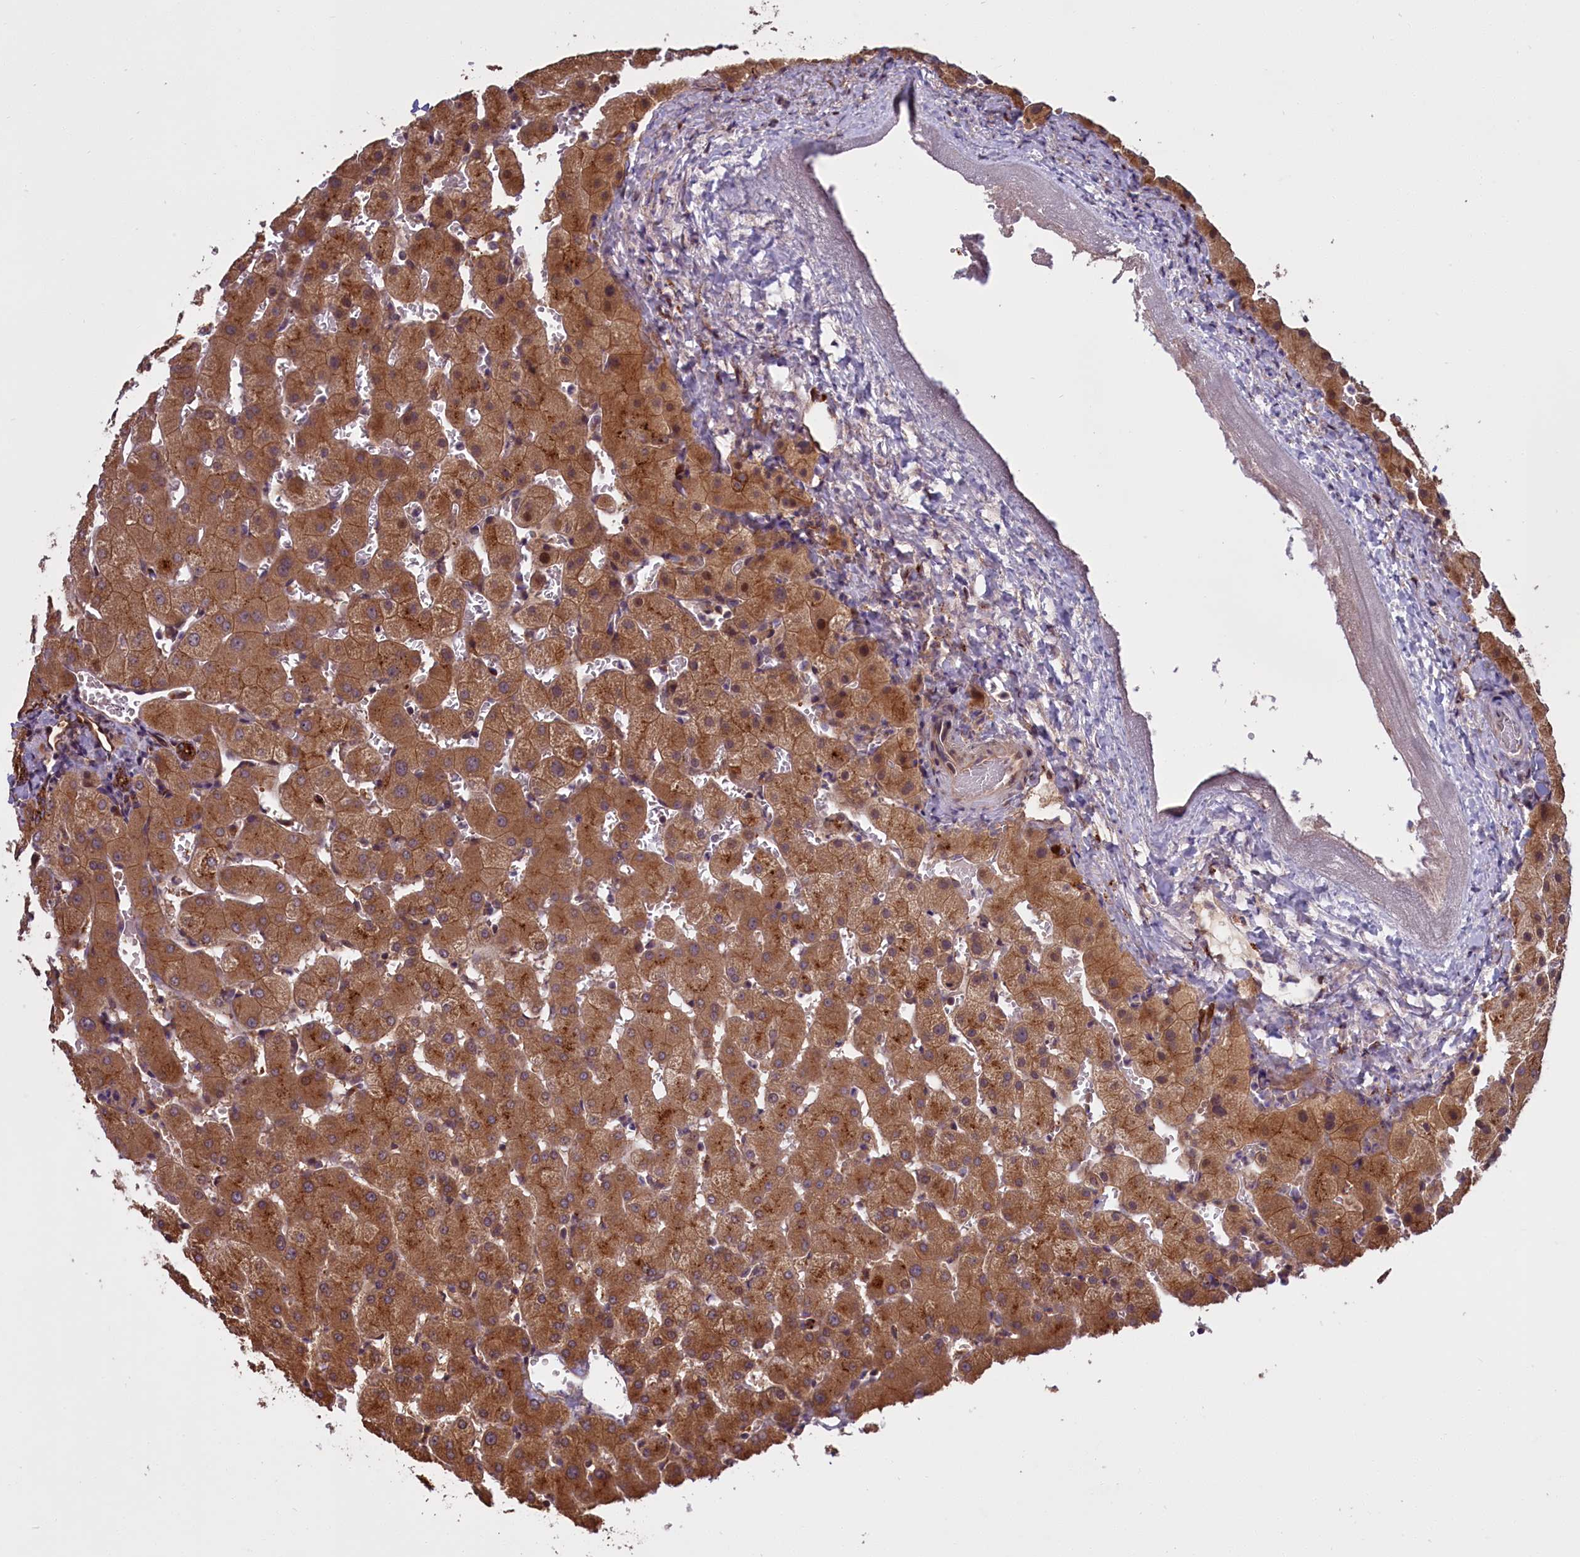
{"staining": {"intensity": "strong", "quantity": ">75%", "location": "cytoplasmic/membranous"}, "tissue": "liver", "cell_type": "Cholangiocytes", "image_type": "normal", "snomed": [{"axis": "morphology", "description": "Normal tissue, NOS"}, {"axis": "topography", "description": "Liver"}], "caption": "Strong cytoplasmic/membranous protein expression is present in approximately >75% of cholangiocytes in liver.", "gene": "DENND1B", "patient": {"sex": "female", "age": 63}}